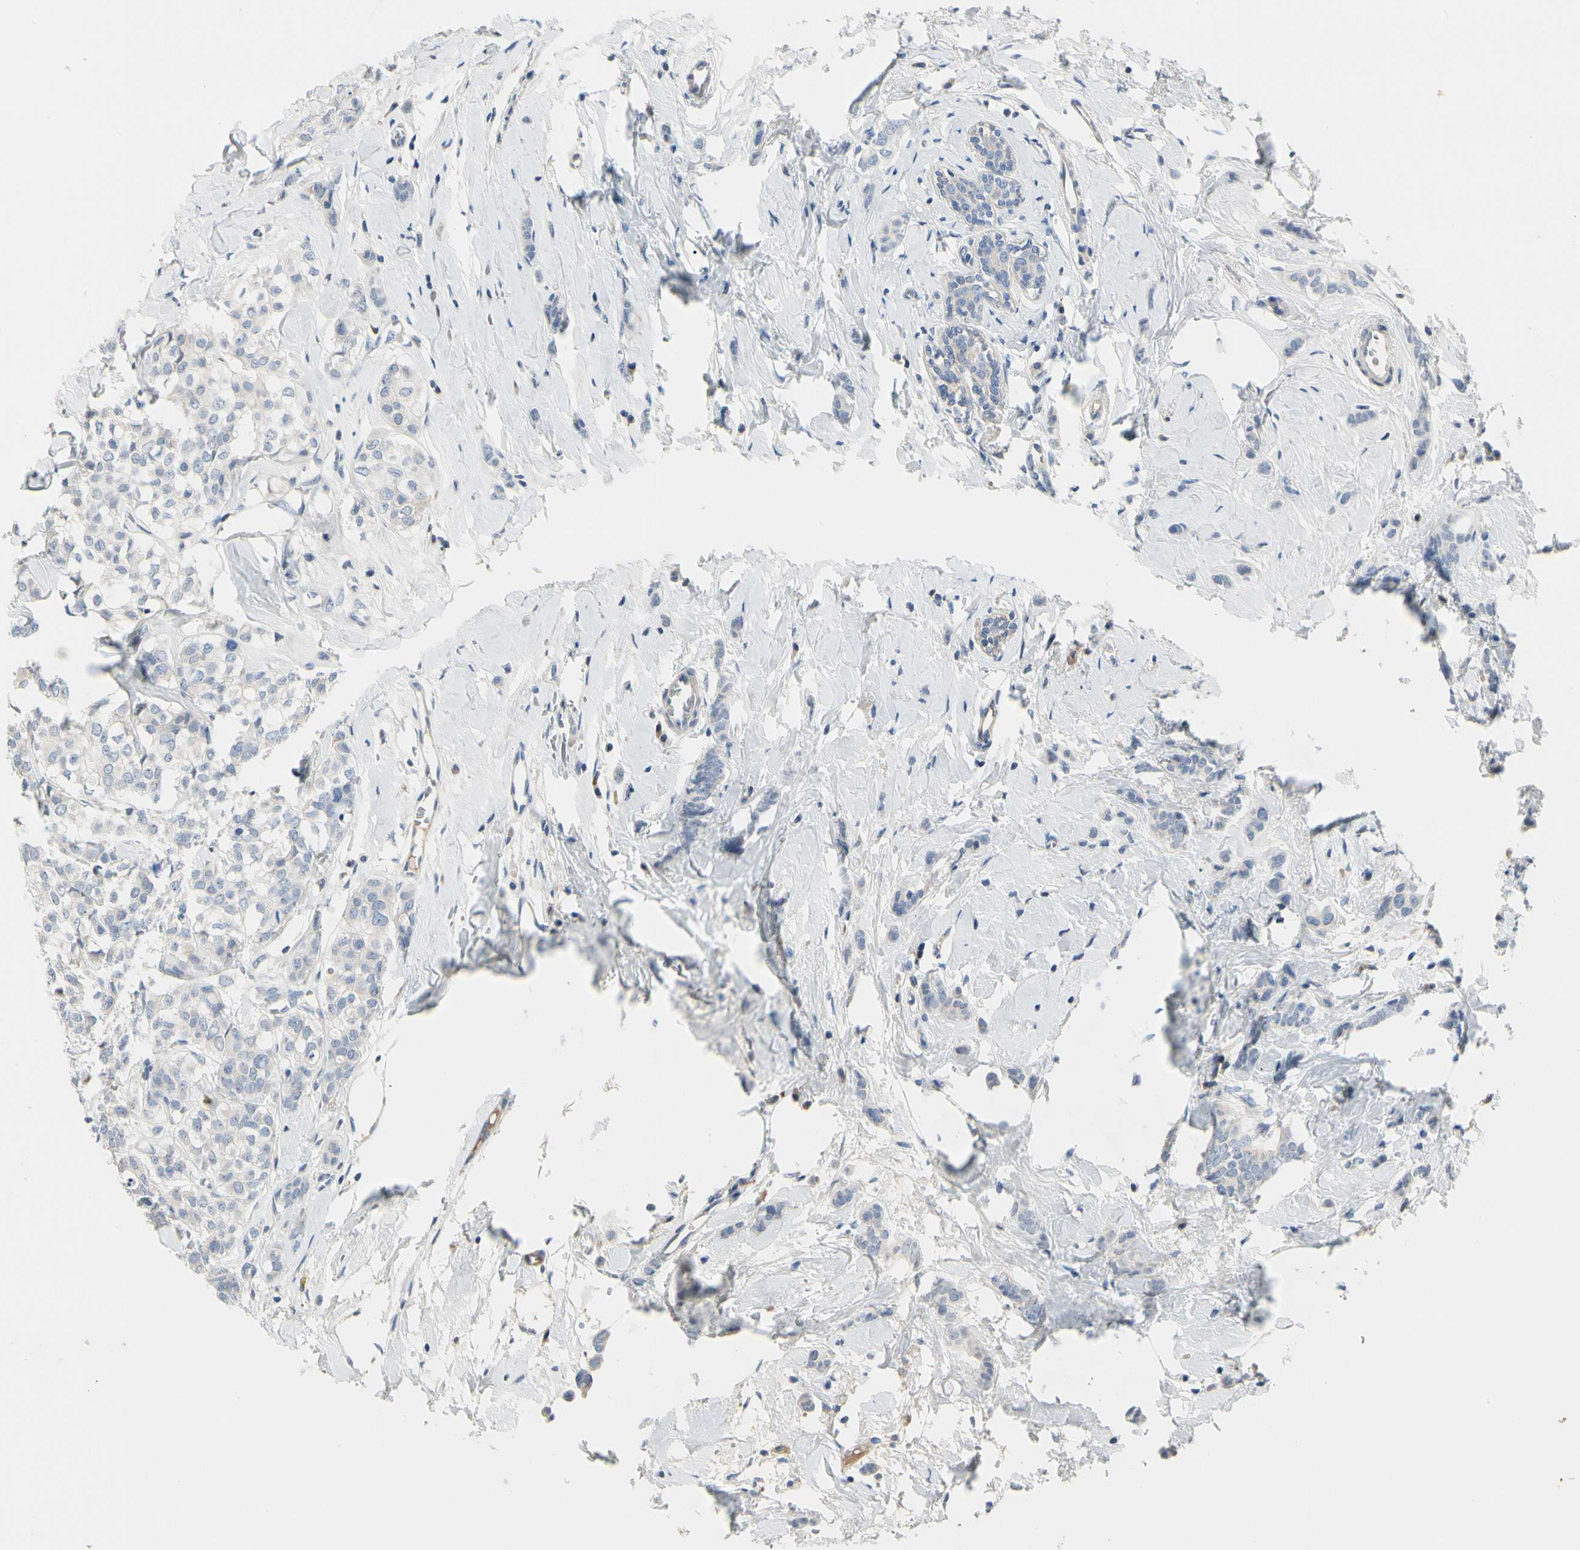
{"staining": {"intensity": "negative", "quantity": "none", "location": "none"}, "tissue": "breast cancer", "cell_type": "Tumor cells", "image_type": "cancer", "snomed": [{"axis": "morphology", "description": "Lobular carcinoma"}, {"axis": "topography", "description": "Breast"}], "caption": "This is an immunohistochemistry (IHC) photomicrograph of human breast lobular carcinoma. There is no expression in tumor cells.", "gene": "ECRG4", "patient": {"sex": "female", "age": 60}}